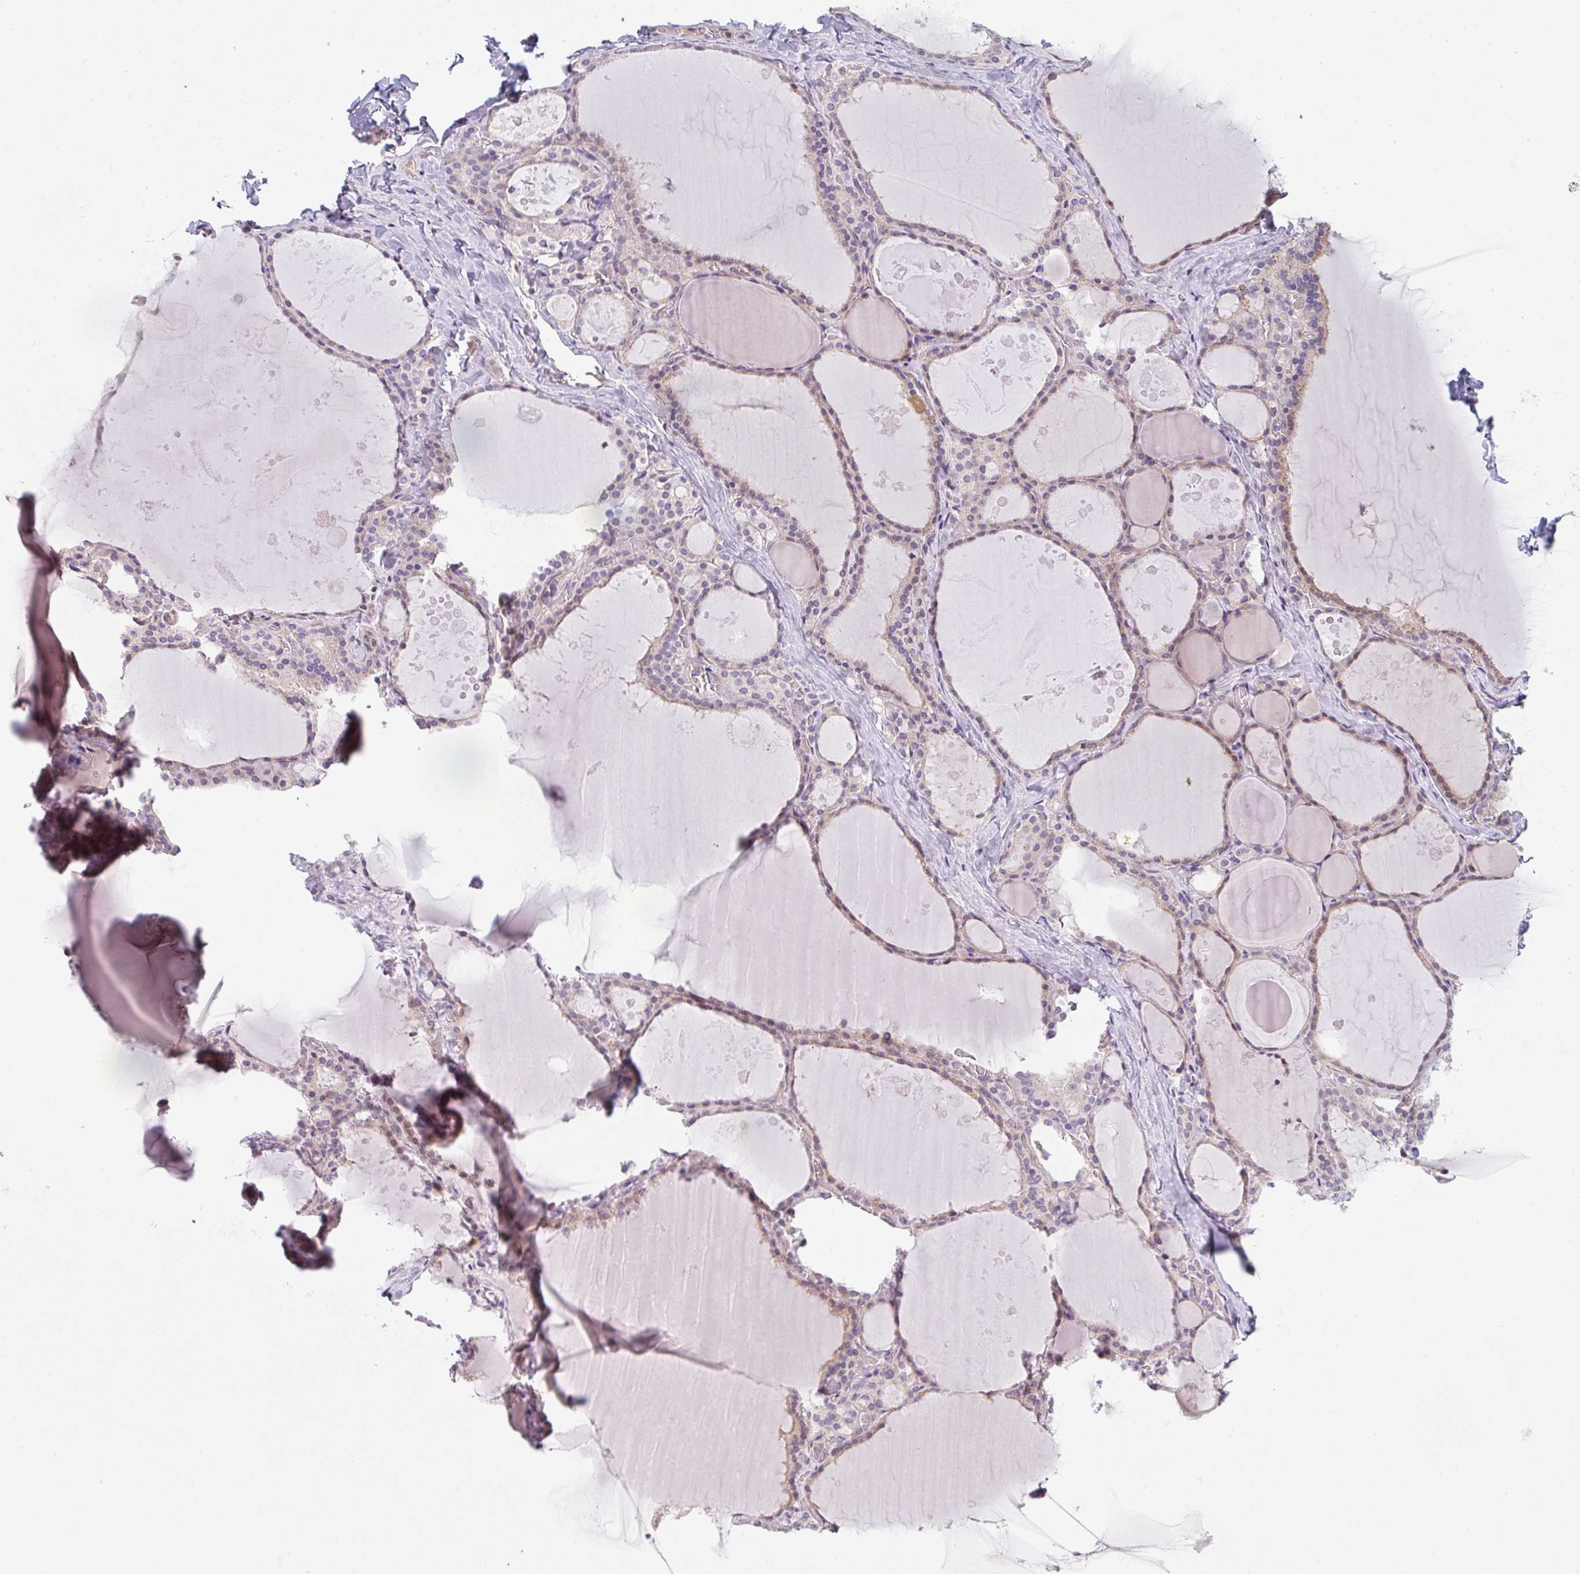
{"staining": {"intensity": "weak", "quantity": "25%-75%", "location": "cytoplasmic/membranous"}, "tissue": "thyroid gland", "cell_type": "Glandular cells", "image_type": "normal", "snomed": [{"axis": "morphology", "description": "Normal tissue, NOS"}, {"axis": "topography", "description": "Thyroid gland"}], "caption": "This micrograph reveals immunohistochemistry staining of unremarkable thyroid gland, with low weak cytoplasmic/membranous expression in approximately 25%-75% of glandular cells.", "gene": "TNFRSF10A", "patient": {"sex": "male", "age": 56}}